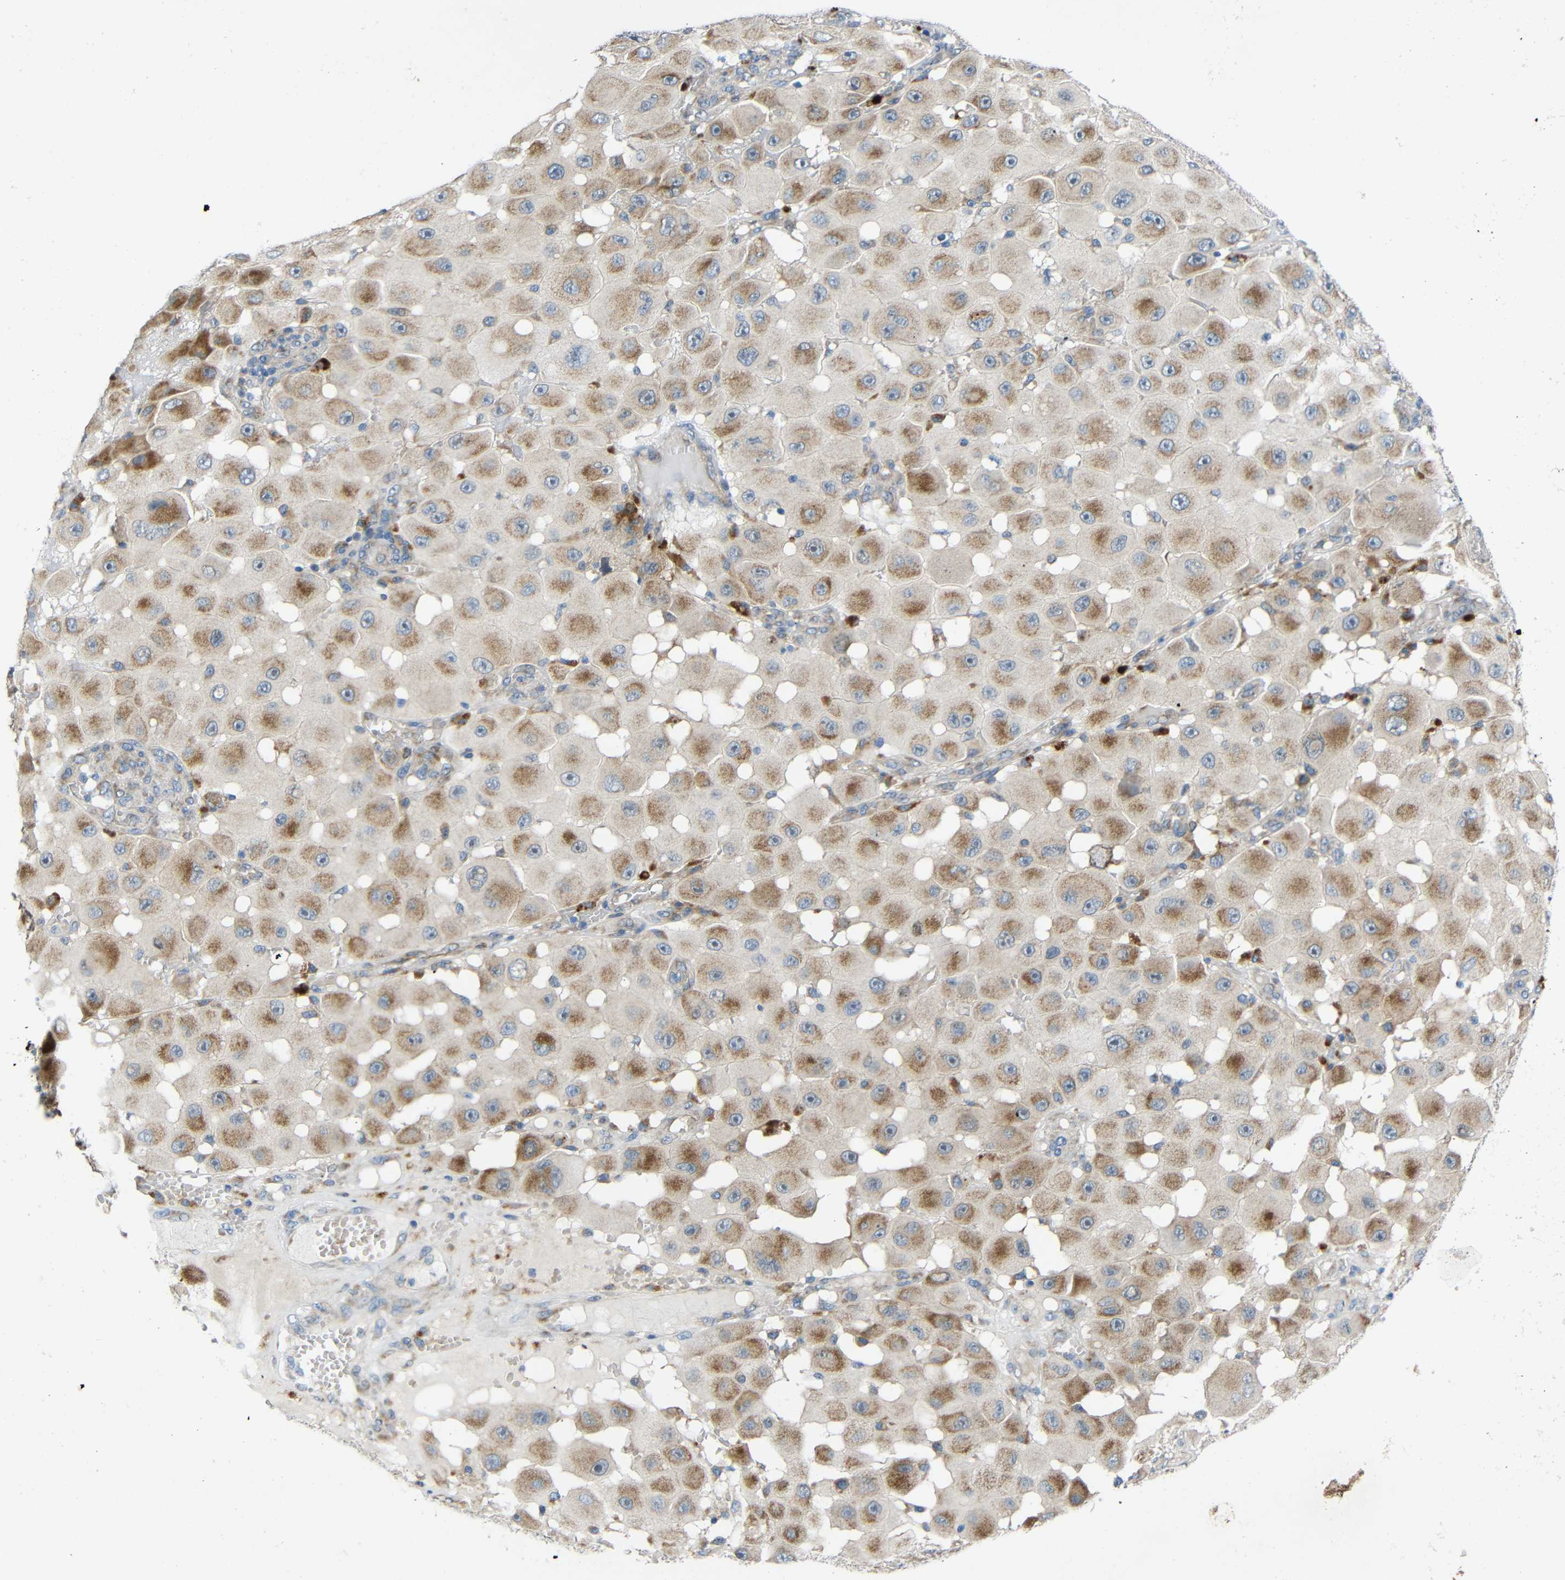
{"staining": {"intensity": "weak", "quantity": ">75%", "location": "cytoplasmic/membranous"}, "tissue": "melanoma", "cell_type": "Tumor cells", "image_type": "cancer", "snomed": [{"axis": "morphology", "description": "Malignant melanoma, NOS"}, {"axis": "topography", "description": "Skin"}], "caption": "The image shows immunohistochemical staining of malignant melanoma. There is weak cytoplasmic/membranous expression is identified in approximately >75% of tumor cells. (Stains: DAB in brown, nuclei in blue, Microscopy: brightfield microscopy at high magnification).", "gene": "TMEM25", "patient": {"sex": "female", "age": 81}}